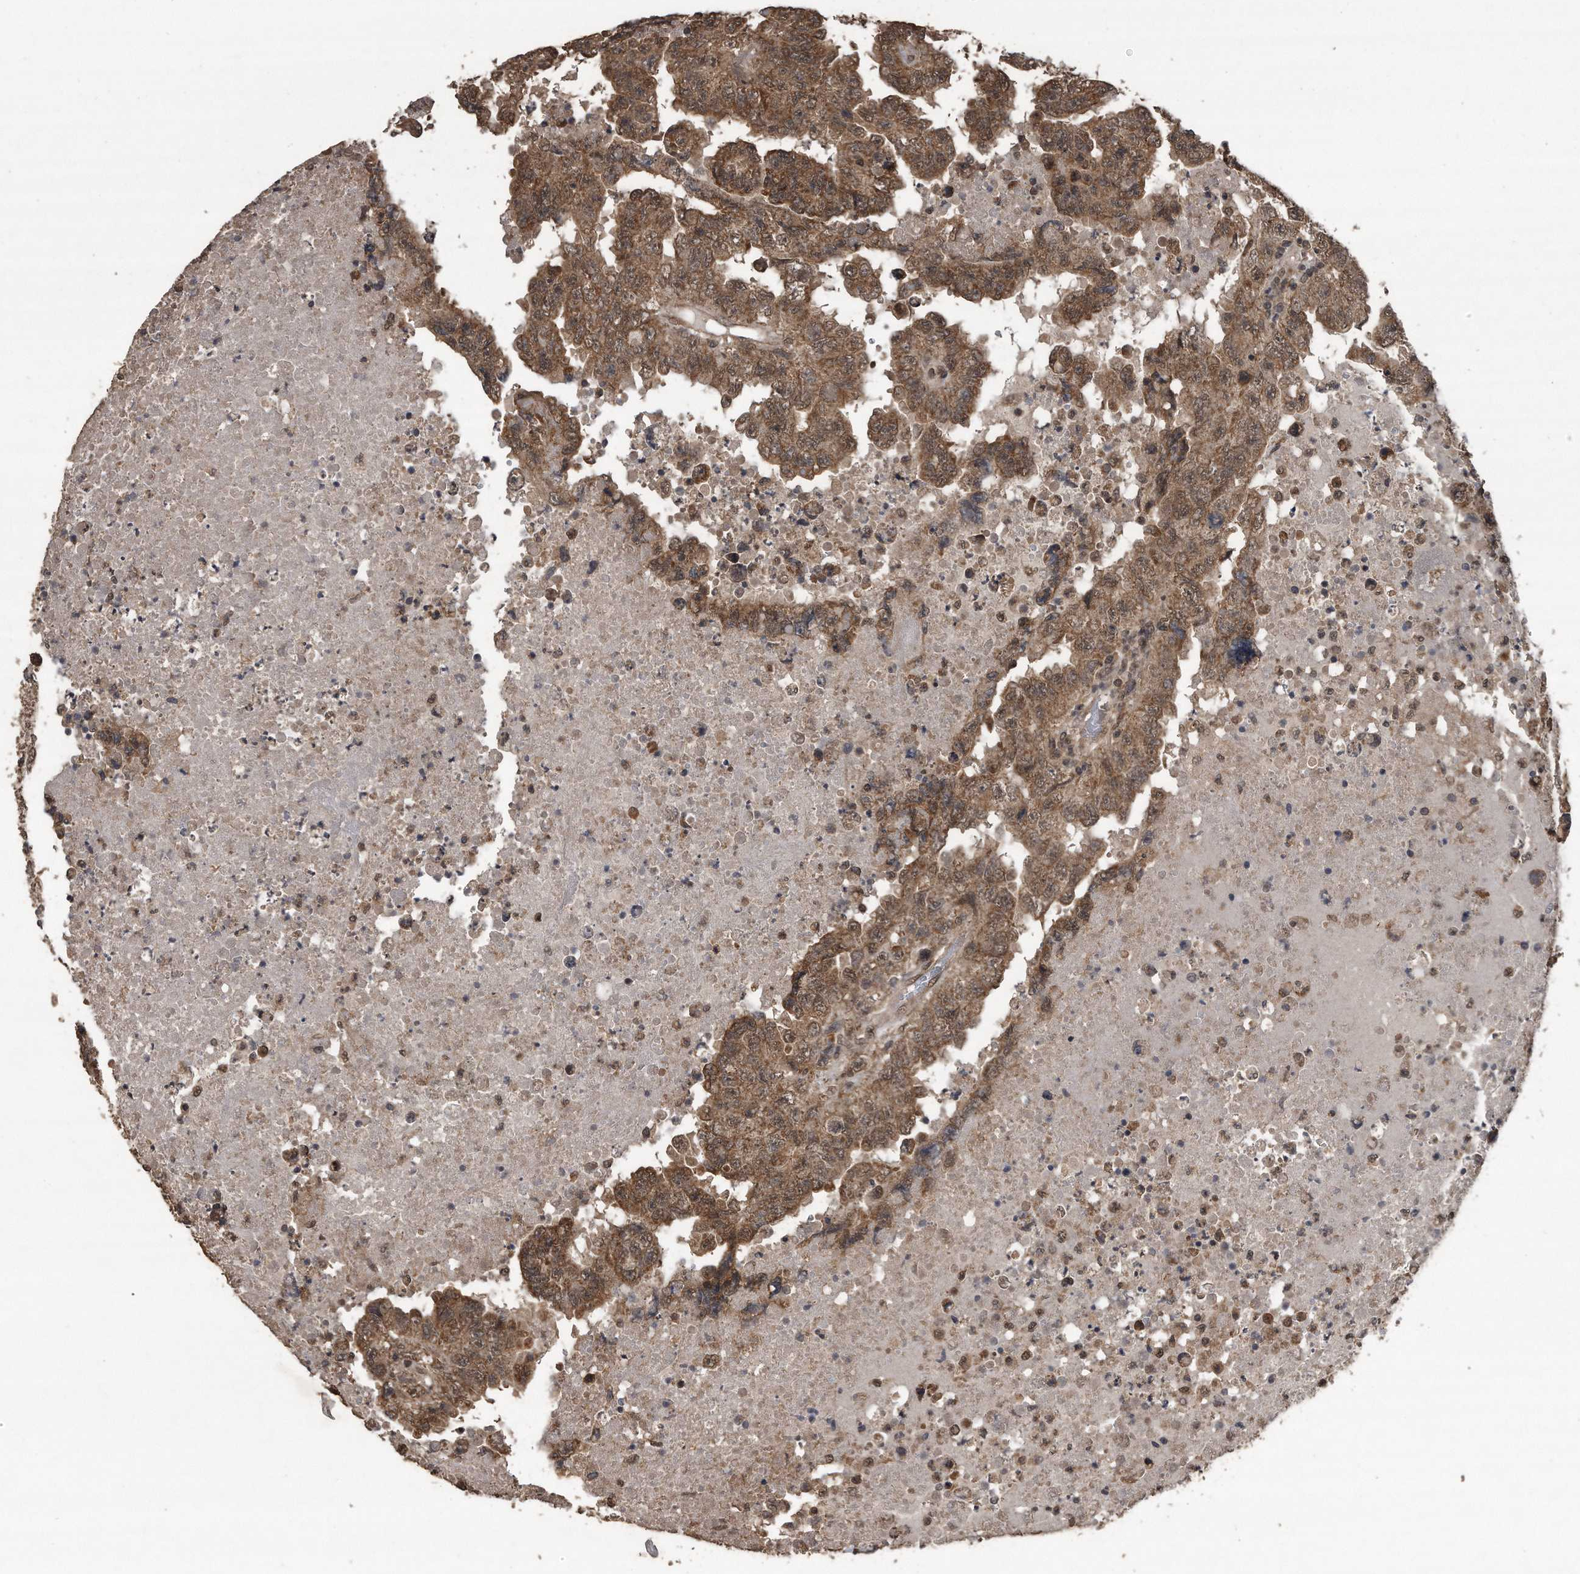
{"staining": {"intensity": "moderate", "quantity": ">75%", "location": "cytoplasmic/membranous"}, "tissue": "testis cancer", "cell_type": "Tumor cells", "image_type": "cancer", "snomed": [{"axis": "morphology", "description": "Necrosis, NOS"}, {"axis": "morphology", "description": "Carcinoma, Embryonal, NOS"}, {"axis": "topography", "description": "Testis"}], "caption": "Brown immunohistochemical staining in human testis cancer (embryonal carcinoma) demonstrates moderate cytoplasmic/membranous expression in approximately >75% of tumor cells.", "gene": "CRYZL1", "patient": {"sex": "male", "age": 19}}